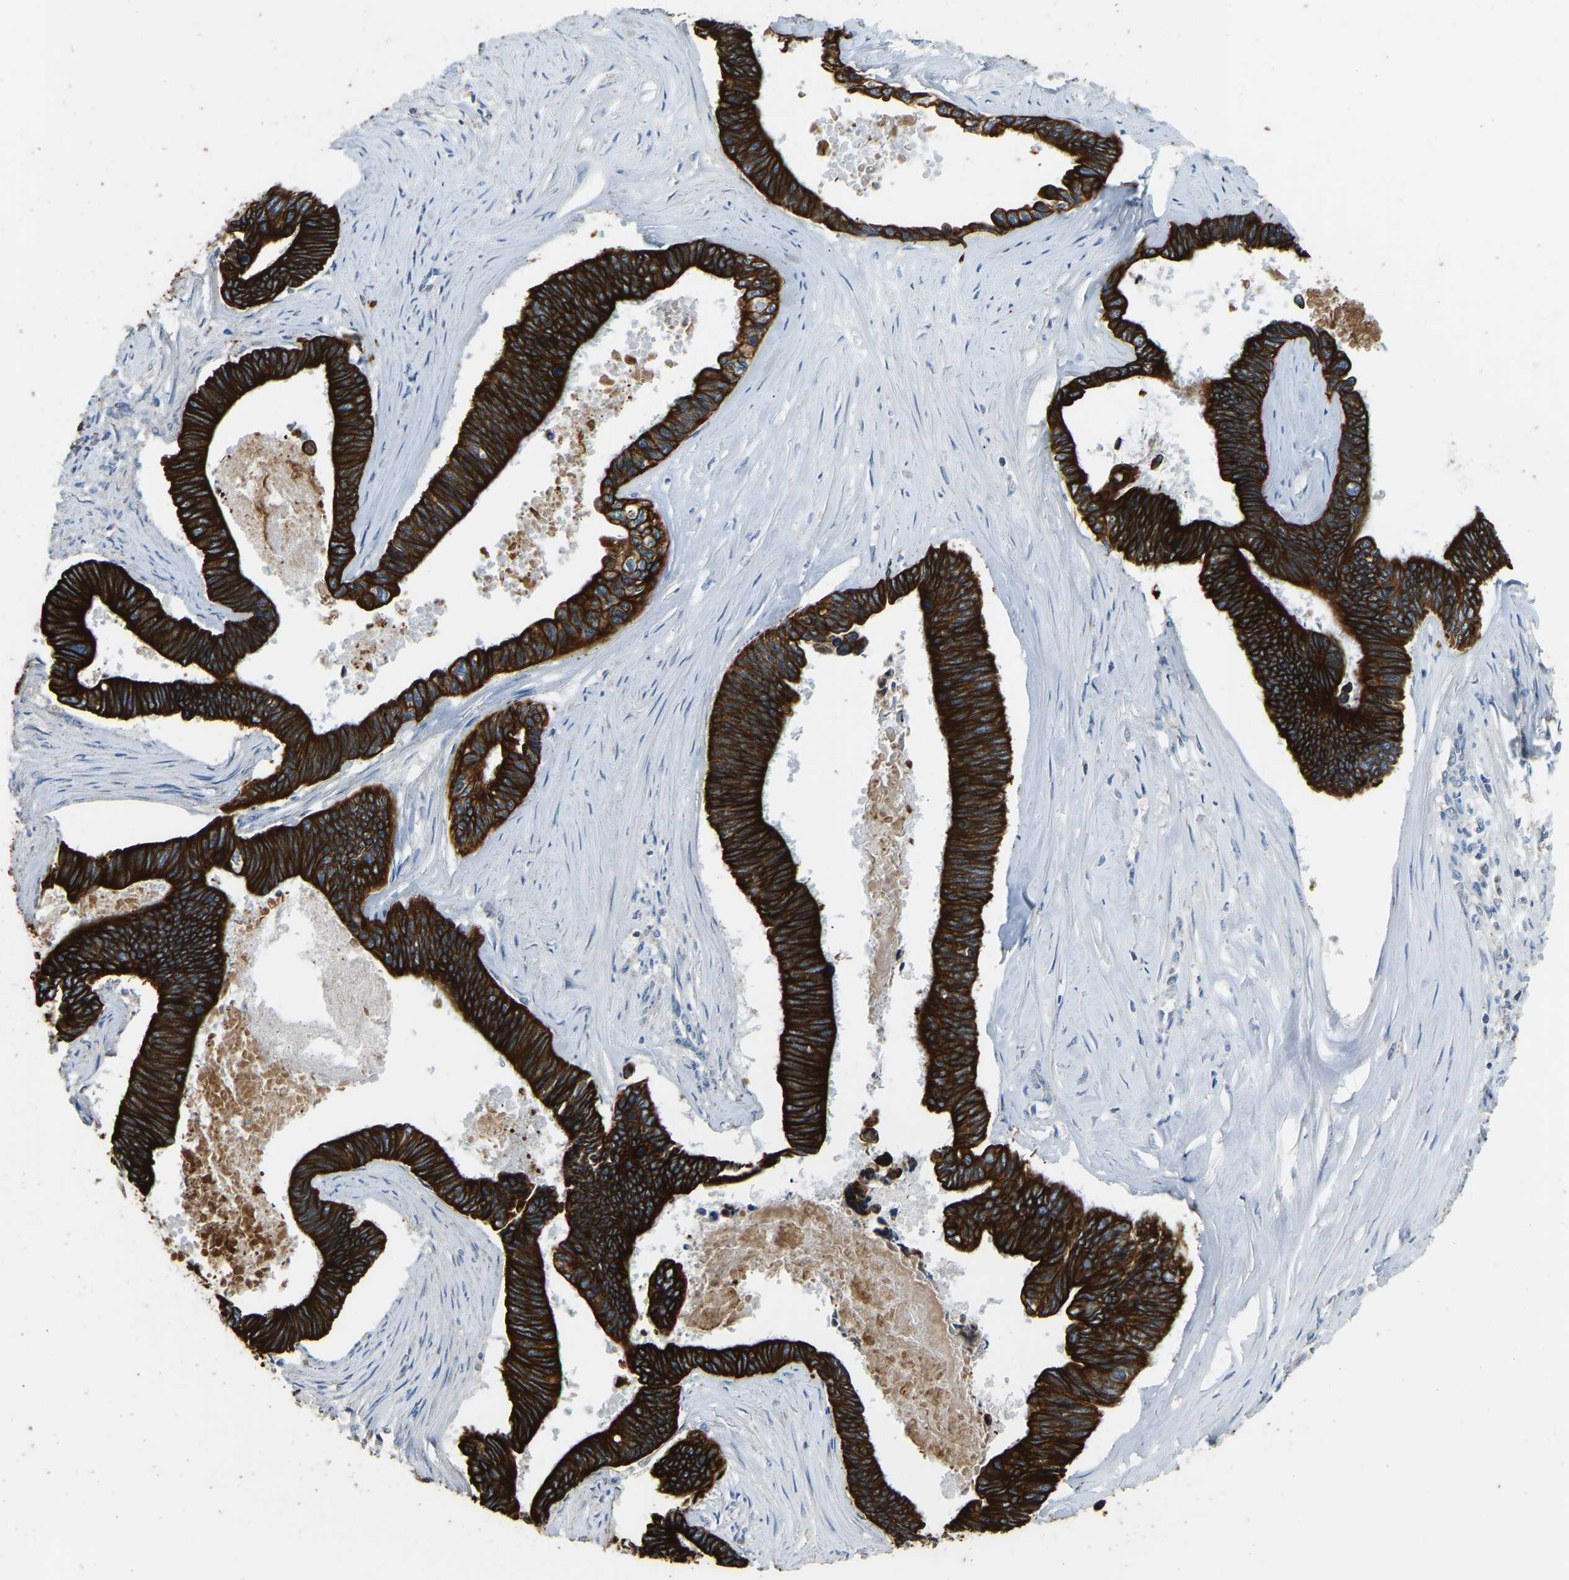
{"staining": {"intensity": "strong", "quantity": ">75%", "location": "cytoplasmic/membranous"}, "tissue": "pancreatic cancer", "cell_type": "Tumor cells", "image_type": "cancer", "snomed": [{"axis": "morphology", "description": "Adenocarcinoma, NOS"}, {"axis": "topography", "description": "Pancreas"}], "caption": "DAB immunohistochemical staining of pancreatic cancer reveals strong cytoplasmic/membranous protein staining in about >75% of tumor cells.", "gene": "ZNF200", "patient": {"sex": "female", "age": 70}}